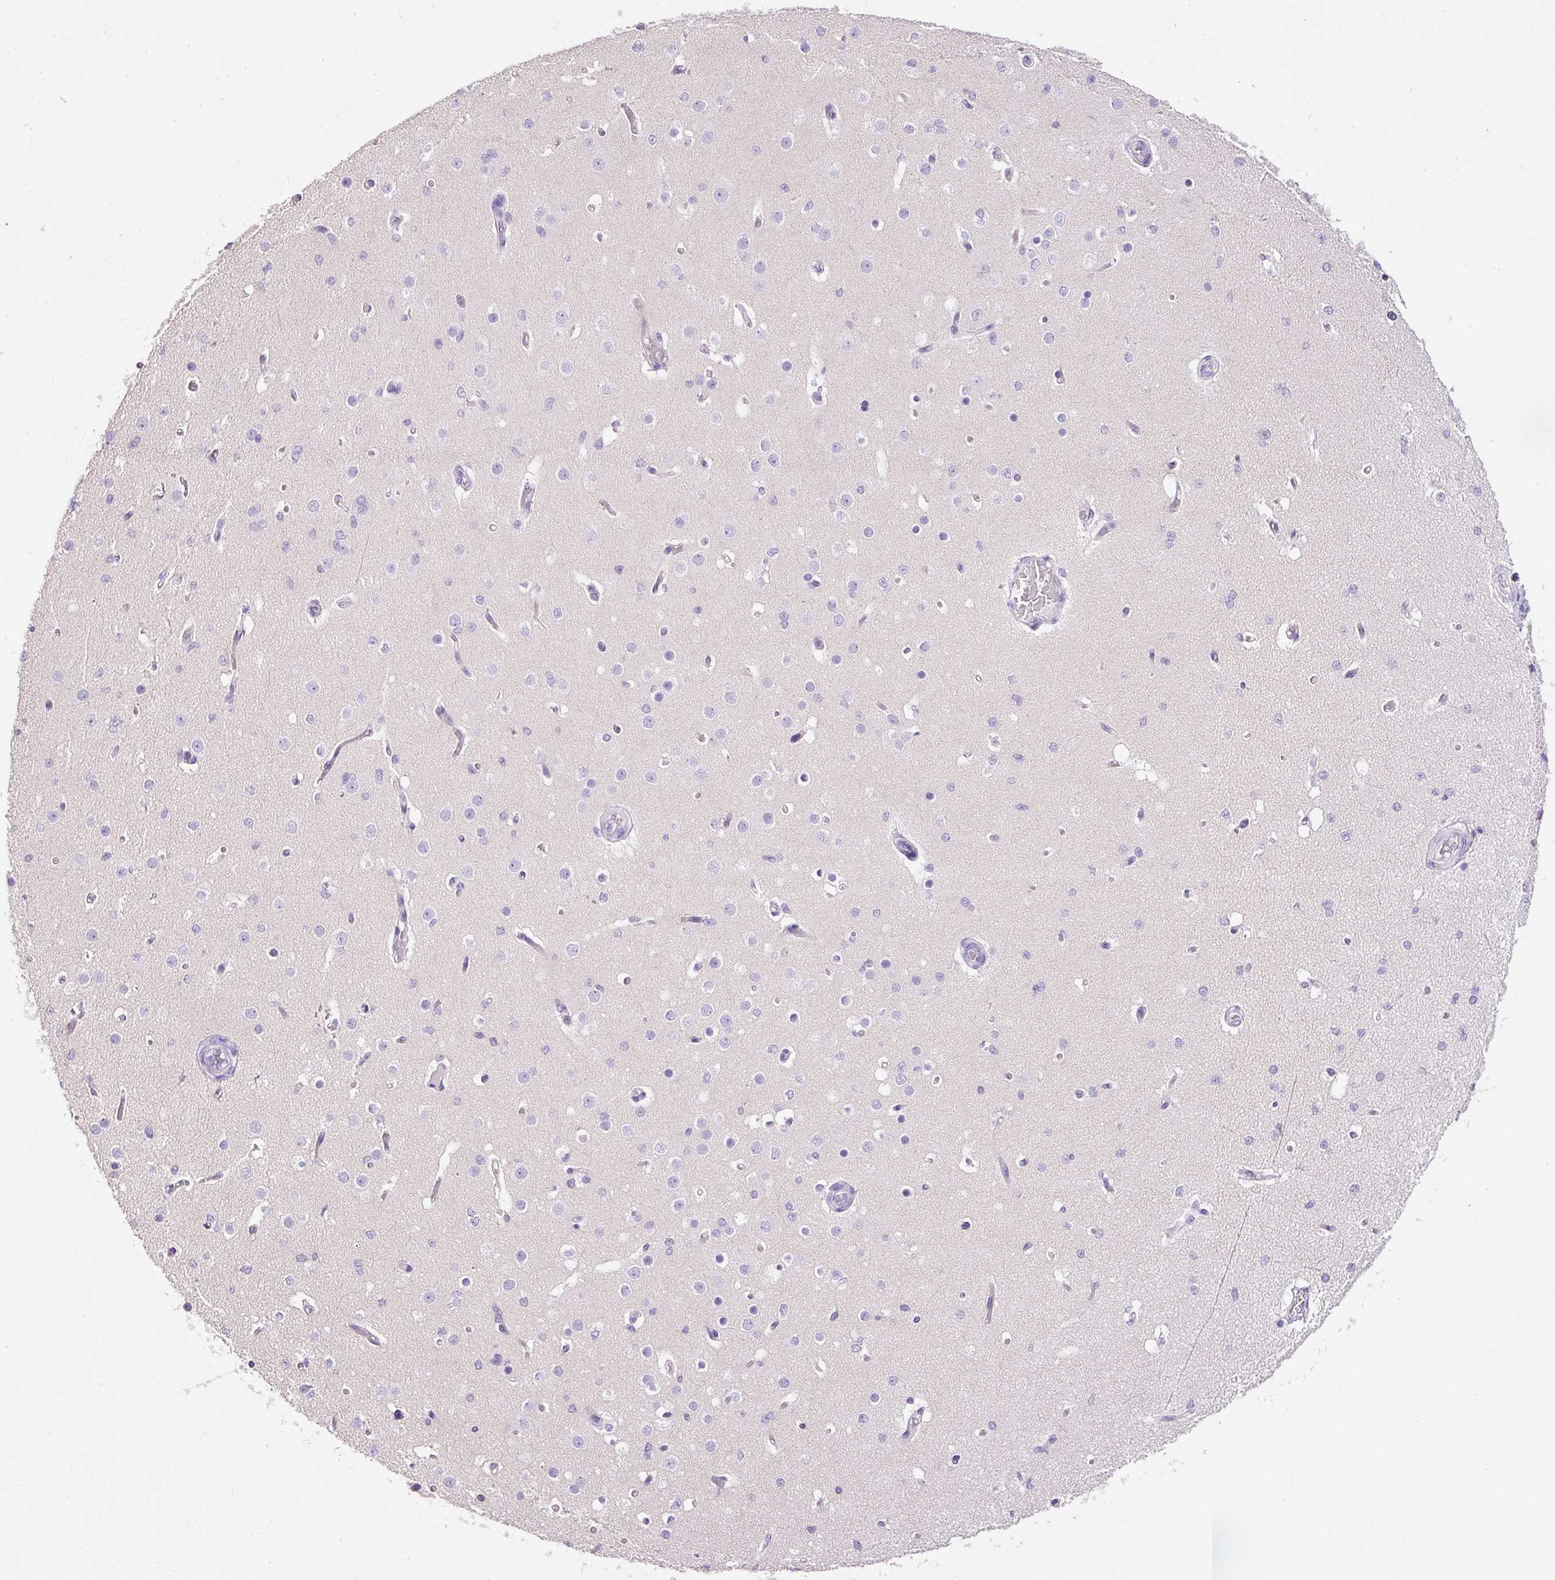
{"staining": {"intensity": "negative", "quantity": "none", "location": "none"}, "tissue": "cerebral cortex", "cell_type": "Endothelial cells", "image_type": "normal", "snomed": [{"axis": "morphology", "description": "Normal tissue, NOS"}, {"axis": "morphology", "description": "Inflammation, NOS"}, {"axis": "topography", "description": "Cerebral cortex"}], "caption": "DAB immunohistochemical staining of benign human cerebral cortex demonstrates no significant expression in endothelial cells. Brightfield microscopy of IHC stained with DAB (brown) and hematoxylin (blue), captured at high magnification.", "gene": "BSND", "patient": {"sex": "male", "age": 6}}